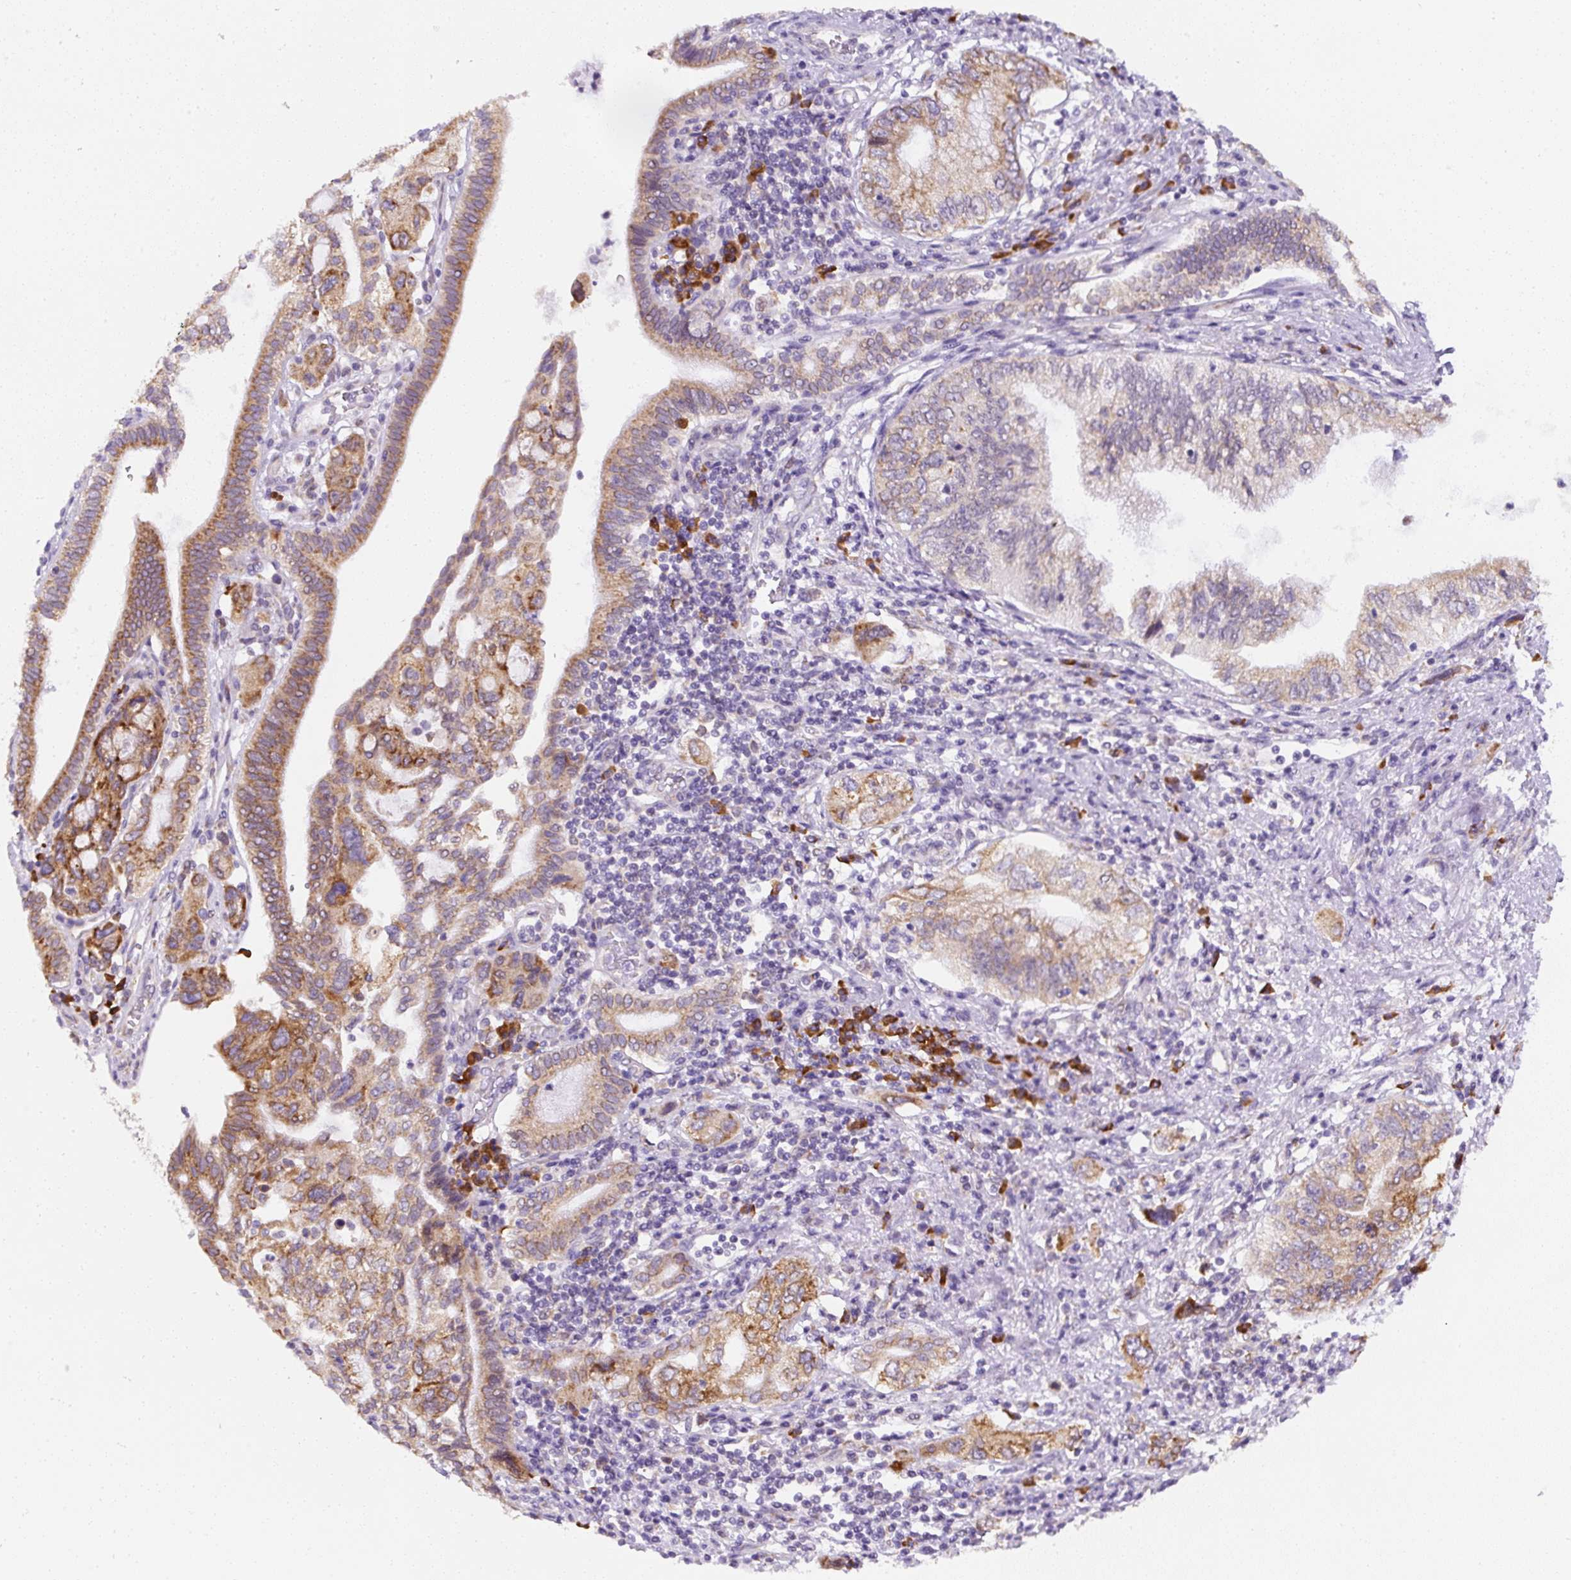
{"staining": {"intensity": "moderate", "quantity": ">75%", "location": "cytoplasmic/membranous"}, "tissue": "pancreatic cancer", "cell_type": "Tumor cells", "image_type": "cancer", "snomed": [{"axis": "morphology", "description": "Adenocarcinoma, NOS"}, {"axis": "topography", "description": "Pancreas"}], "caption": "Moderate cytoplasmic/membranous protein staining is seen in approximately >75% of tumor cells in adenocarcinoma (pancreatic).", "gene": "DDOST", "patient": {"sex": "female", "age": 73}}